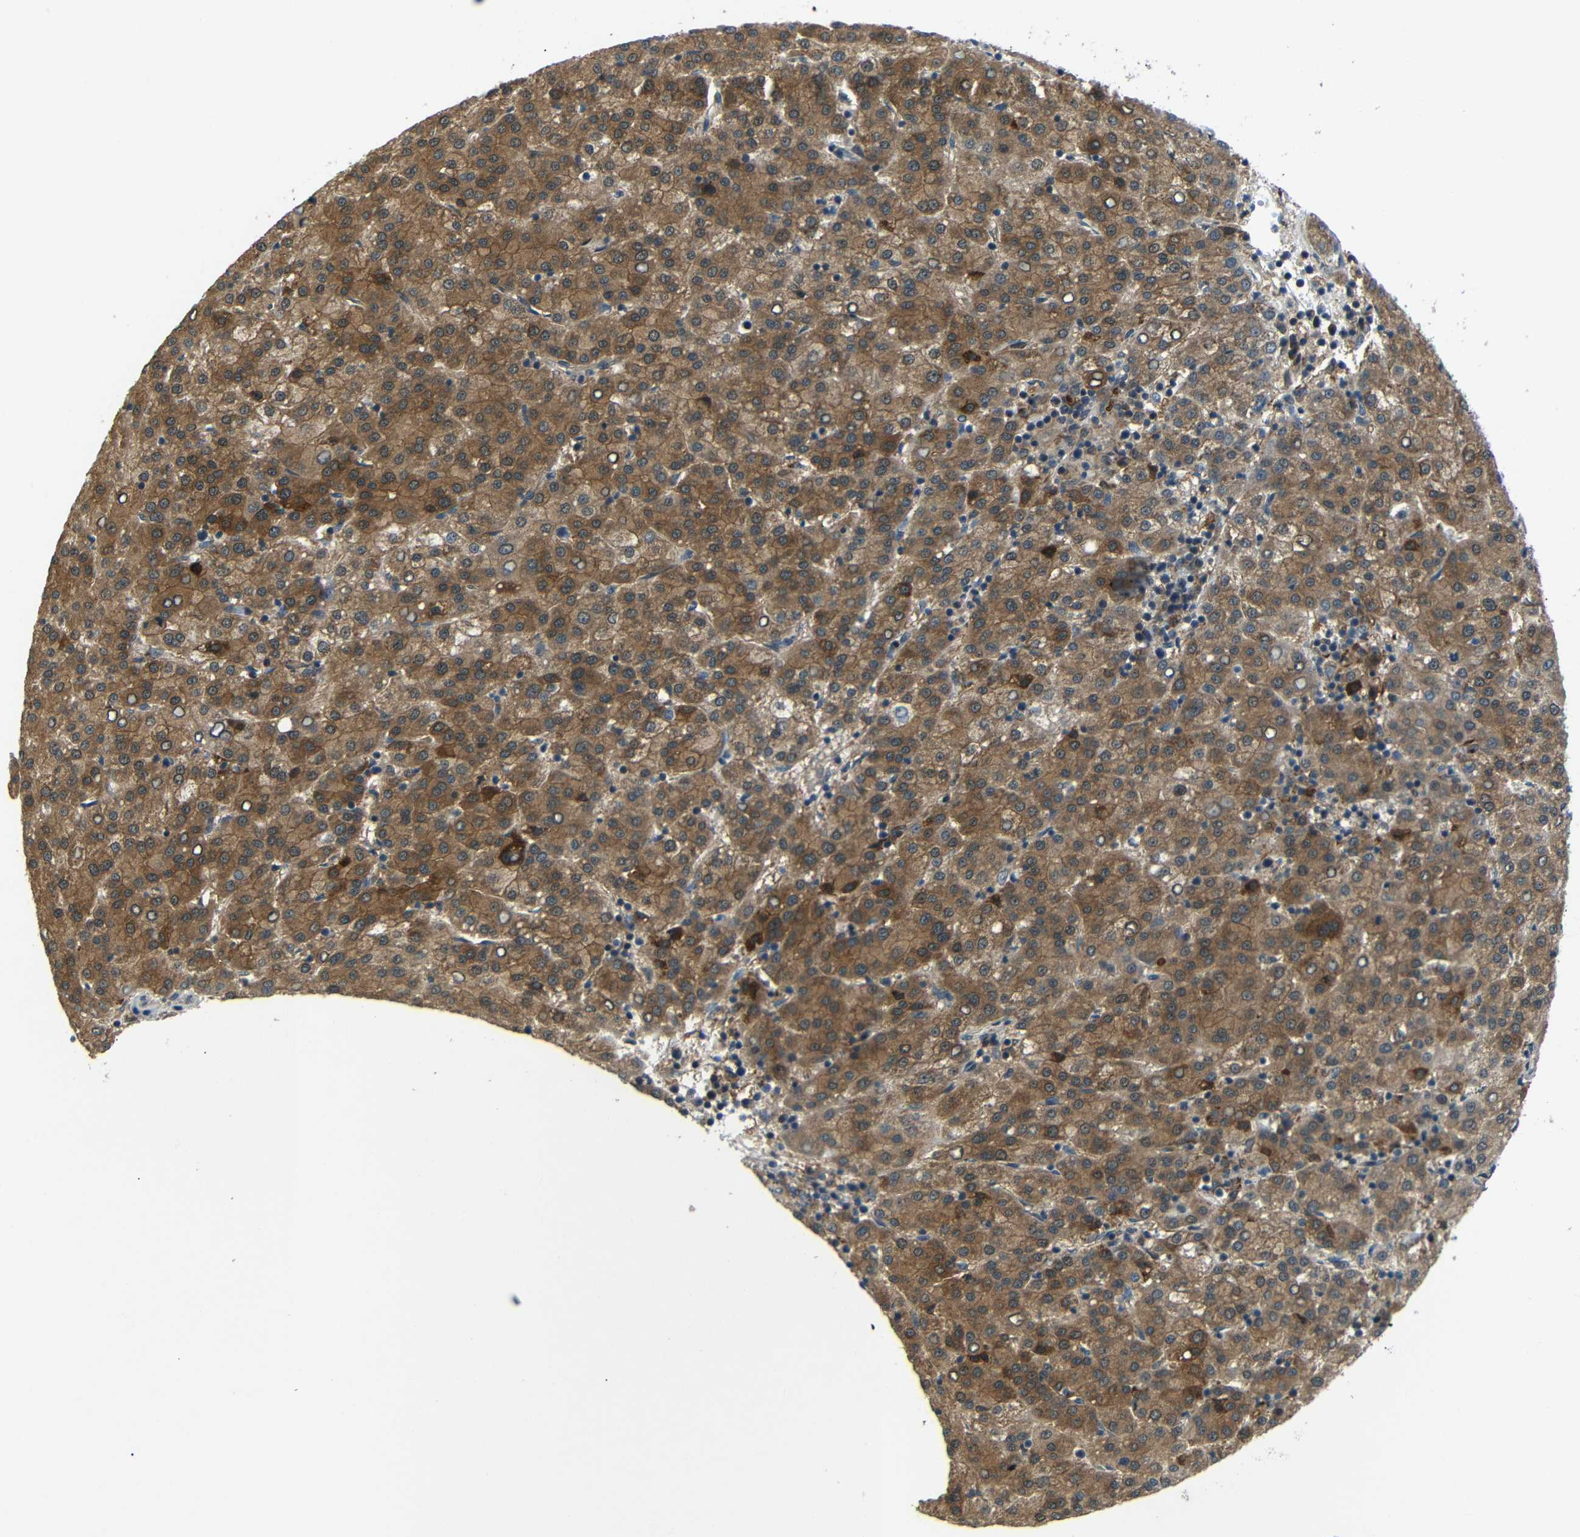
{"staining": {"intensity": "moderate", "quantity": ">75%", "location": "cytoplasmic/membranous"}, "tissue": "liver cancer", "cell_type": "Tumor cells", "image_type": "cancer", "snomed": [{"axis": "morphology", "description": "Carcinoma, Hepatocellular, NOS"}, {"axis": "topography", "description": "Liver"}], "caption": "Moderate cytoplasmic/membranous protein expression is identified in approximately >75% of tumor cells in liver hepatocellular carcinoma.", "gene": "SYDE1", "patient": {"sex": "female", "age": 58}}